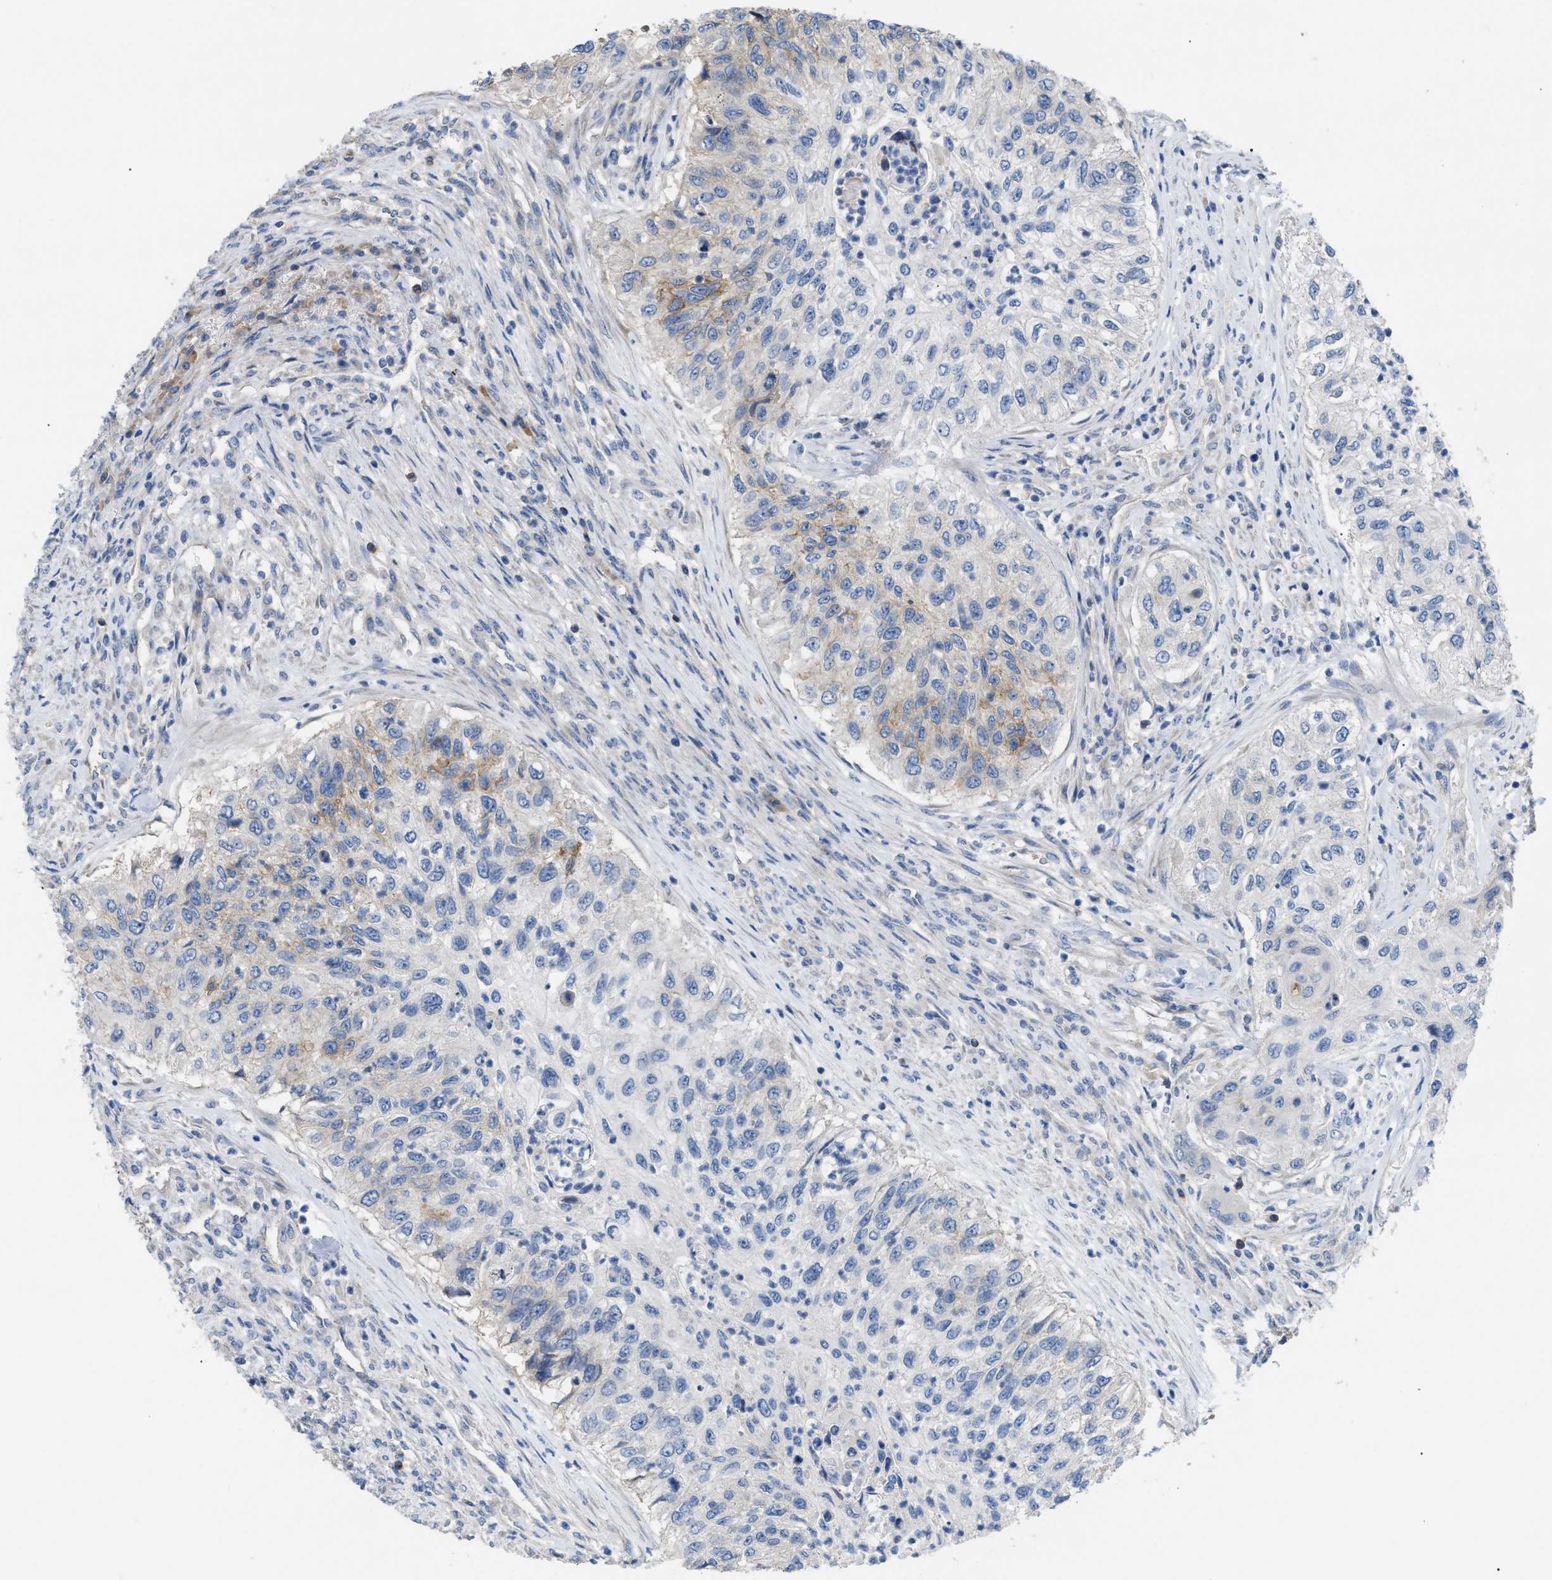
{"staining": {"intensity": "weak", "quantity": "<25%", "location": "cytoplasmic/membranous"}, "tissue": "urothelial cancer", "cell_type": "Tumor cells", "image_type": "cancer", "snomed": [{"axis": "morphology", "description": "Urothelial carcinoma, High grade"}, {"axis": "topography", "description": "Urinary bladder"}], "caption": "An image of human urothelial cancer is negative for staining in tumor cells.", "gene": "DHX58", "patient": {"sex": "female", "age": 60}}